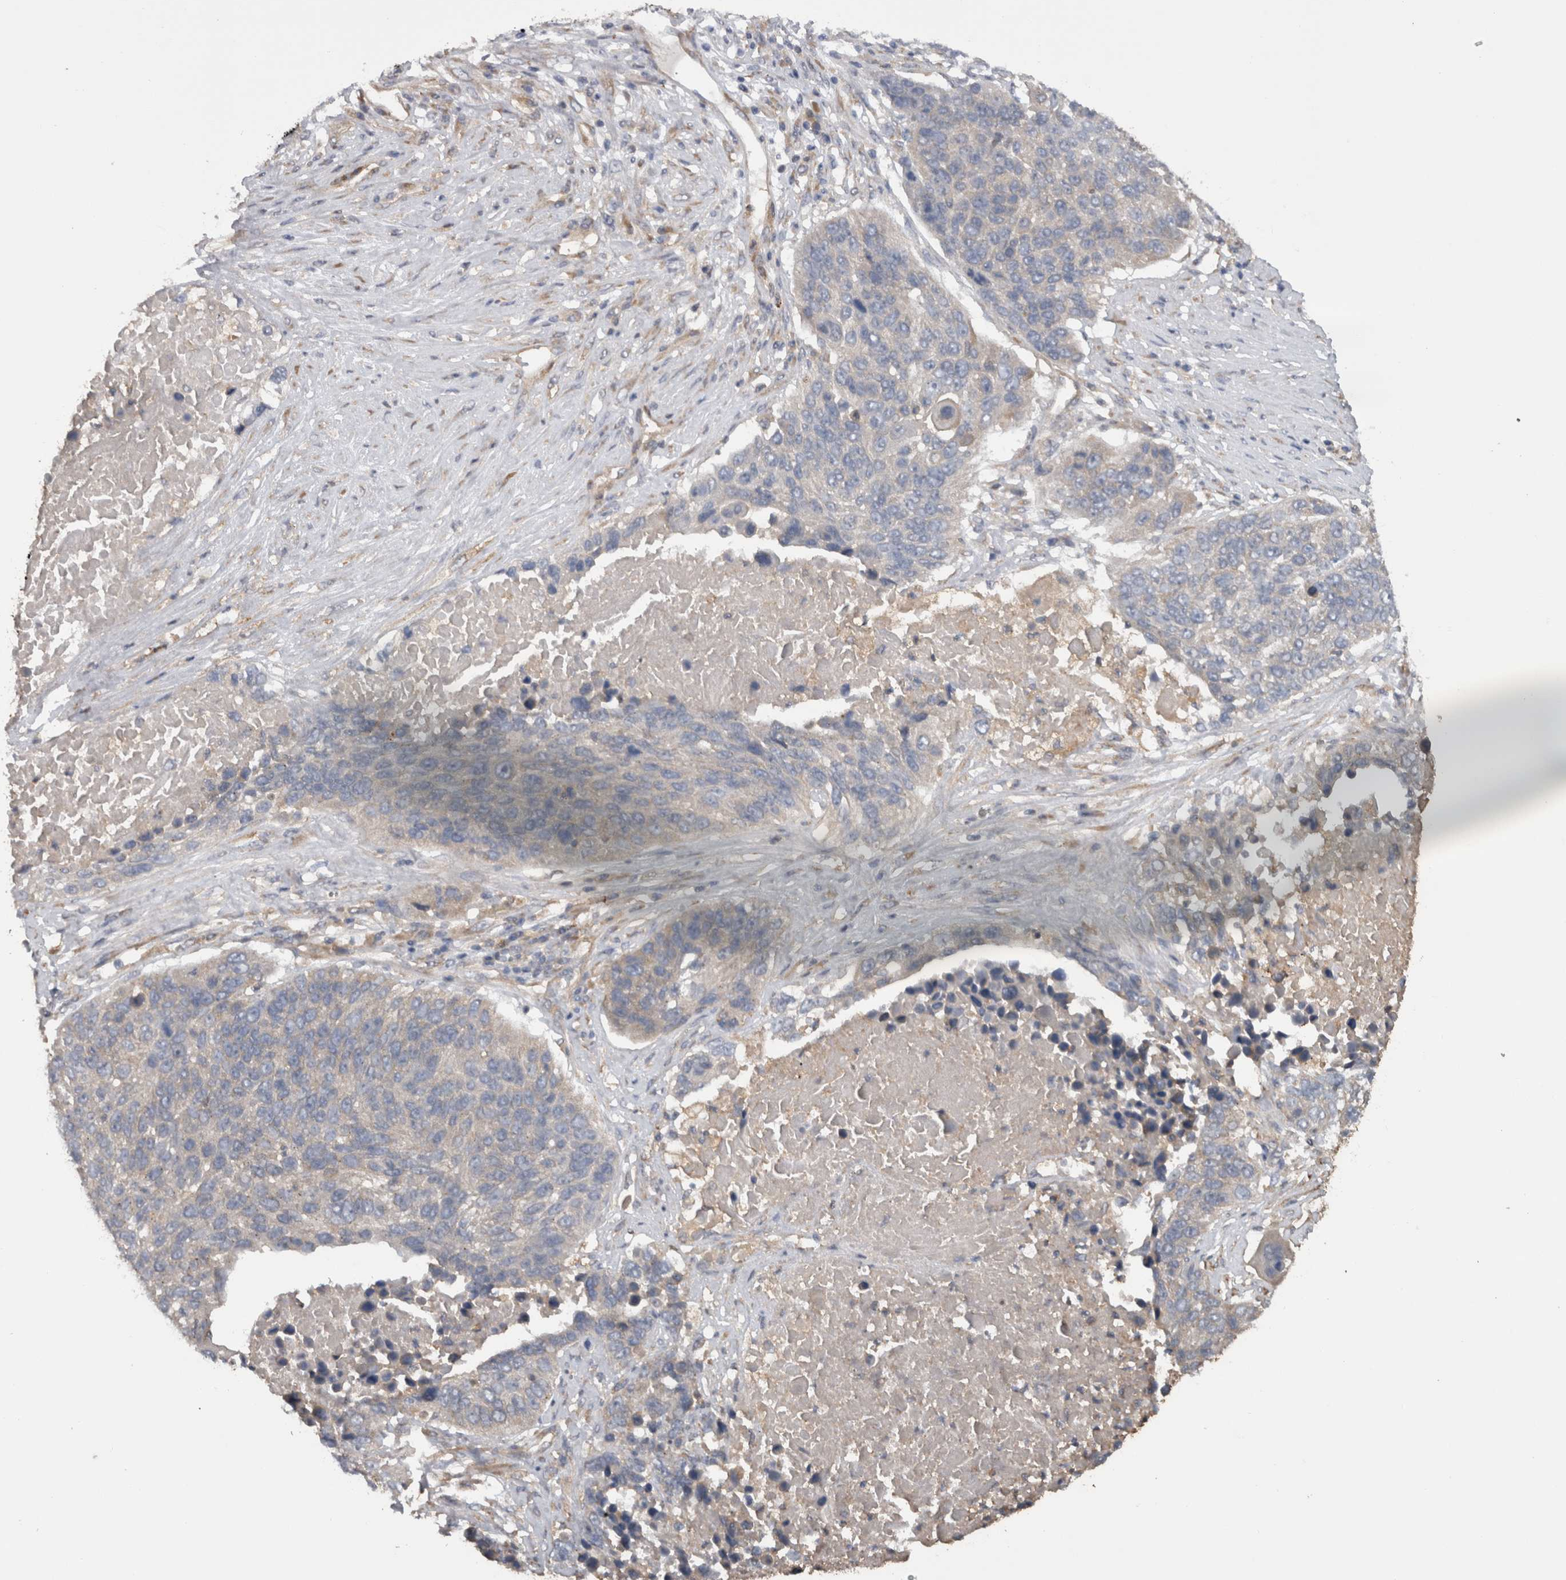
{"staining": {"intensity": "negative", "quantity": "none", "location": "none"}, "tissue": "lung cancer", "cell_type": "Tumor cells", "image_type": "cancer", "snomed": [{"axis": "morphology", "description": "Squamous cell carcinoma, NOS"}, {"axis": "topography", "description": "Lung"}], "caption": "A micrograph of lung squamous cell carcinoma stained for a protein displays no brown staining in tumor cells.", "gene": "TMED7", "patient": {"sex": "male", "age": 66}}